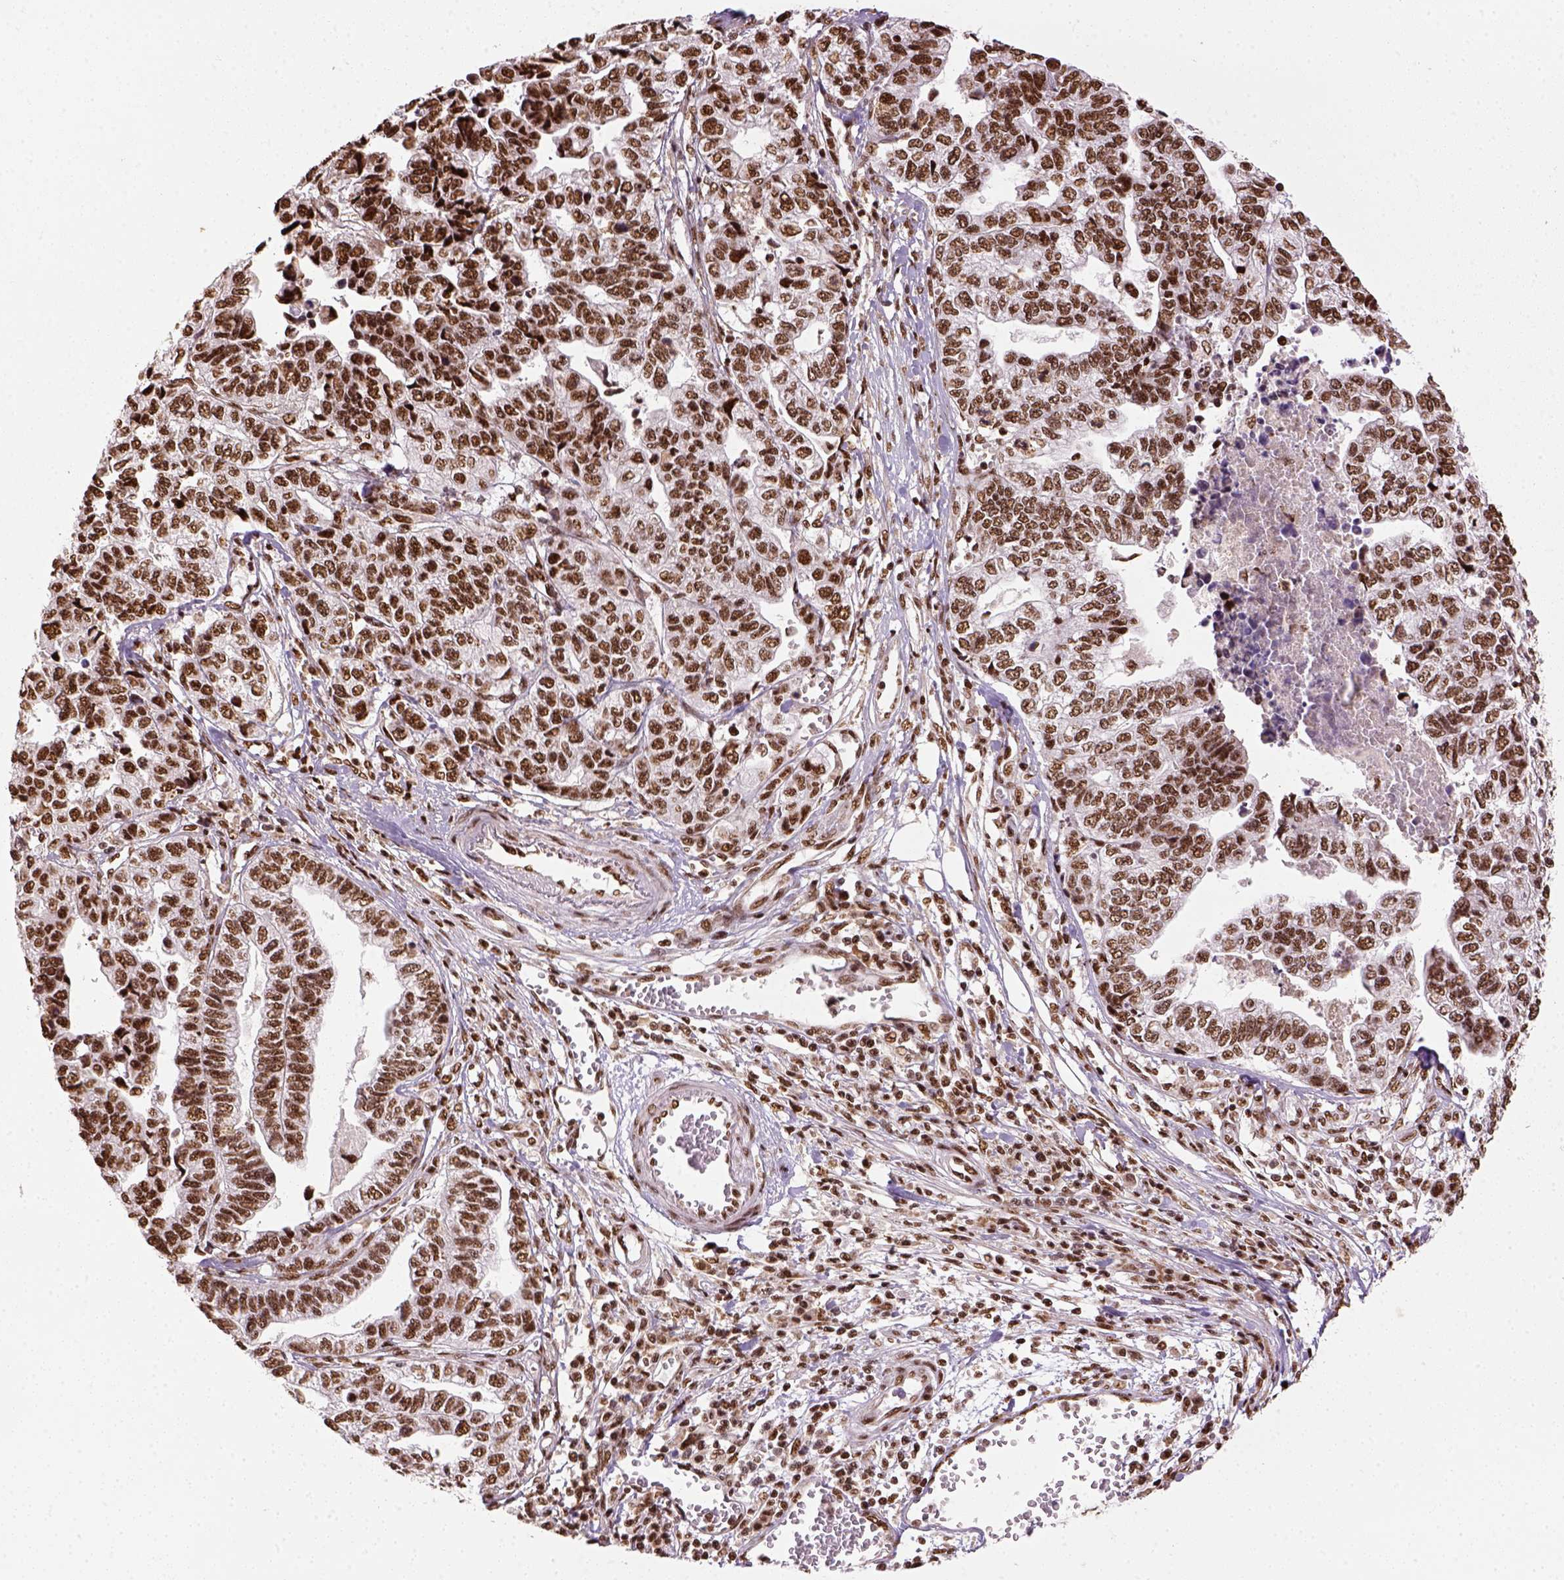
{"staining": {"intensity": "moderate", "quantity": ">75%", "location": "nuclear"}, "tissue": "stomach cancer", "cell_type": "Tumor cells", "image_type": "cancer", "snomed": [{"axis": "morphology", "description": "Adenocarcinoma, NOS"}, {"axis": "topography", "description": "Stomach, upper"}], "caption": "Brown immunohistochemical staining in adenocarcinoma (stomach) displays moderate nuclear expression in approximately >75% of tumor cells. Immunohistochemistry (ihc) stains the protein of interest in brown and the nuclei are stained blue.", "gene": "CCAR1", "patient": {"sex": "female", "age": 67}}